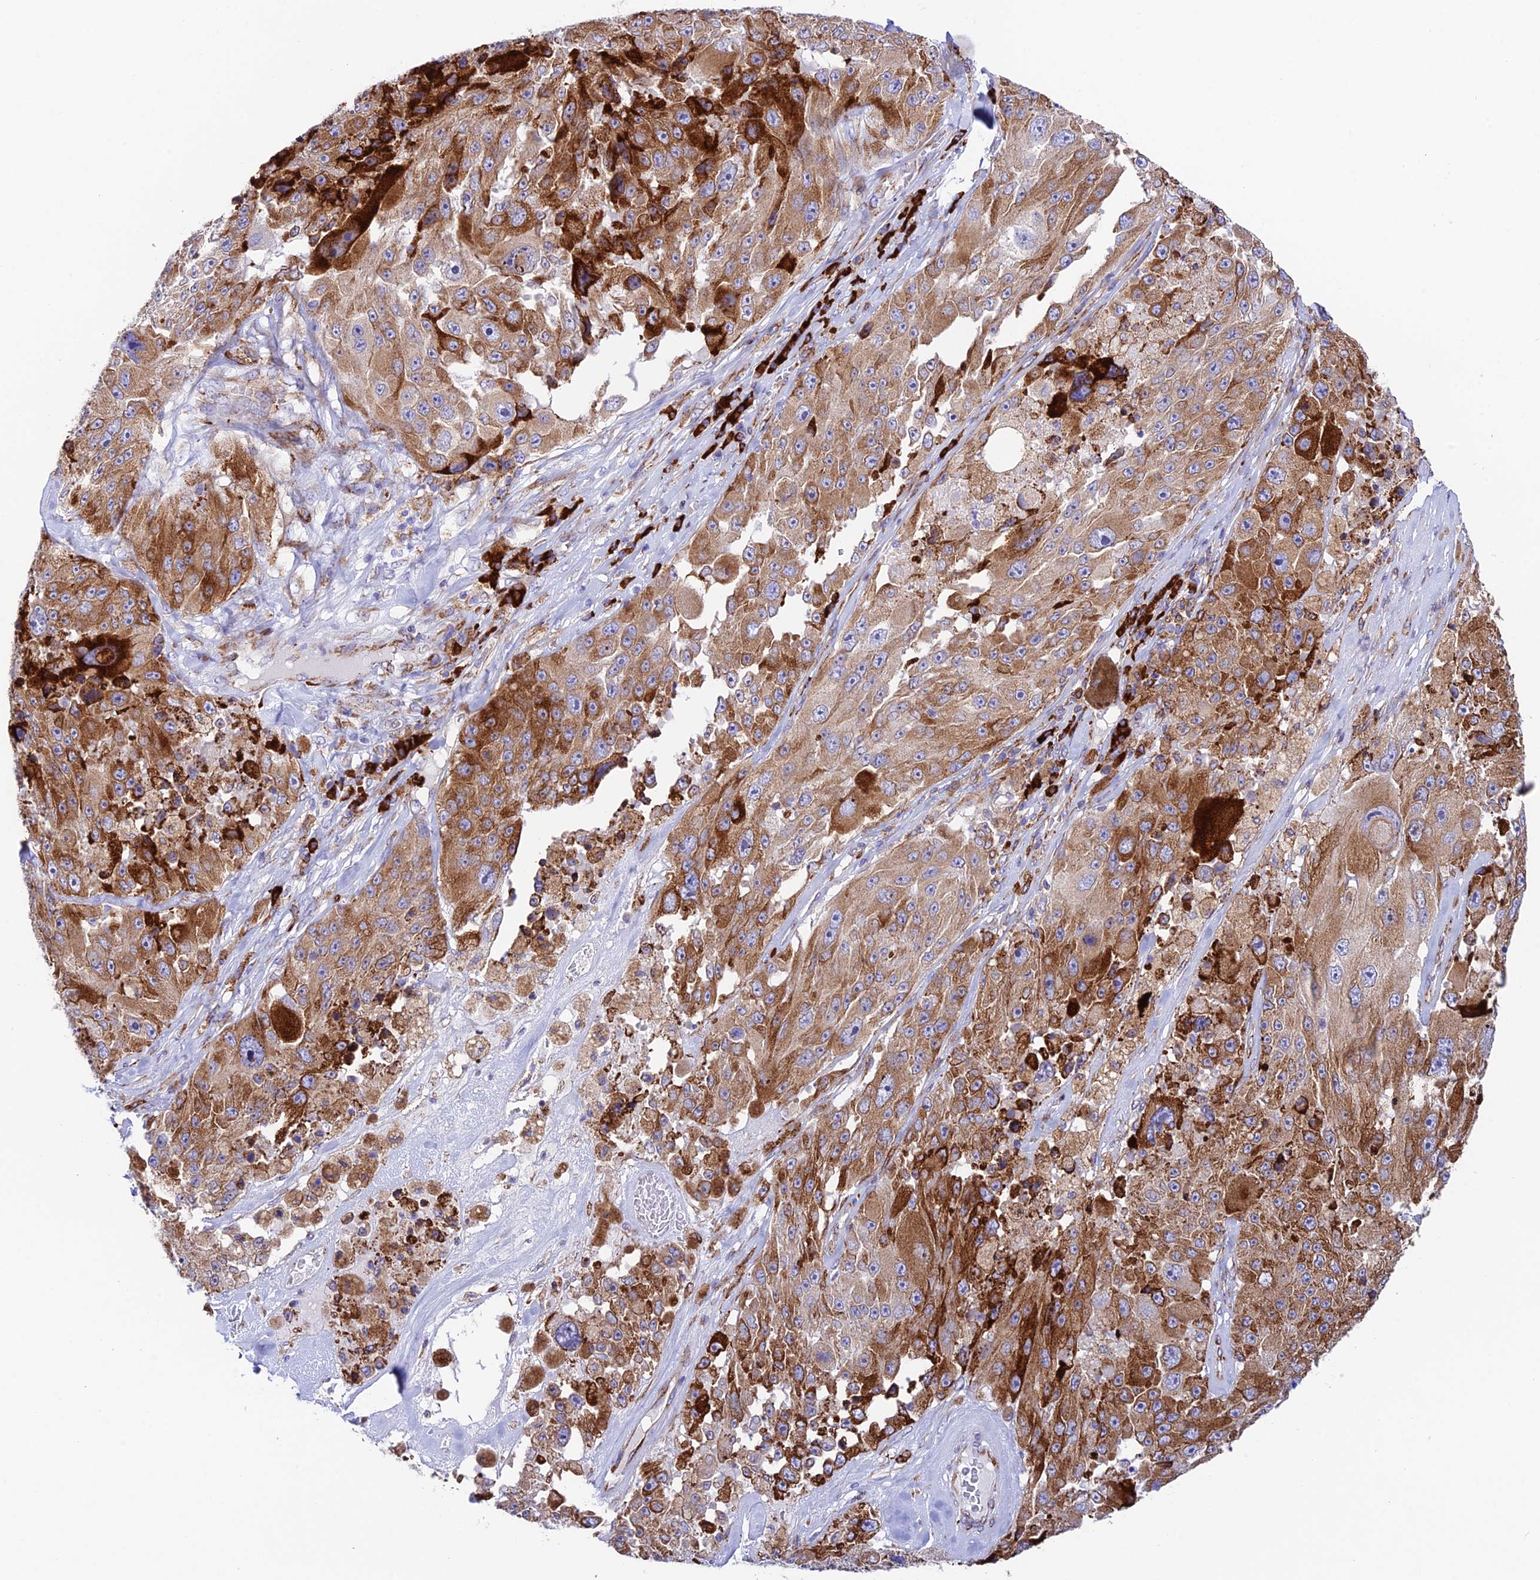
{"staining": {"intensity": "moderate", "quantity": ">75%", "location": "cytoplasmic/membranous"}, "tissue": "melanoma", "cell_type": "Tumor cells", "image_type": "cancer", "snomed": [{"axis": "morphology", "description": "Malignant melanoma, Metastatic site"}, {"axis": "topography", "description": "Lymph node"}], "caption": "Moderate cytoplasmic/membranous protein staining is identified in about >75% of tumor cells in melanoma.", "gene": "TUBGCP6", "patient": {"sex": "male", "age": 62}}